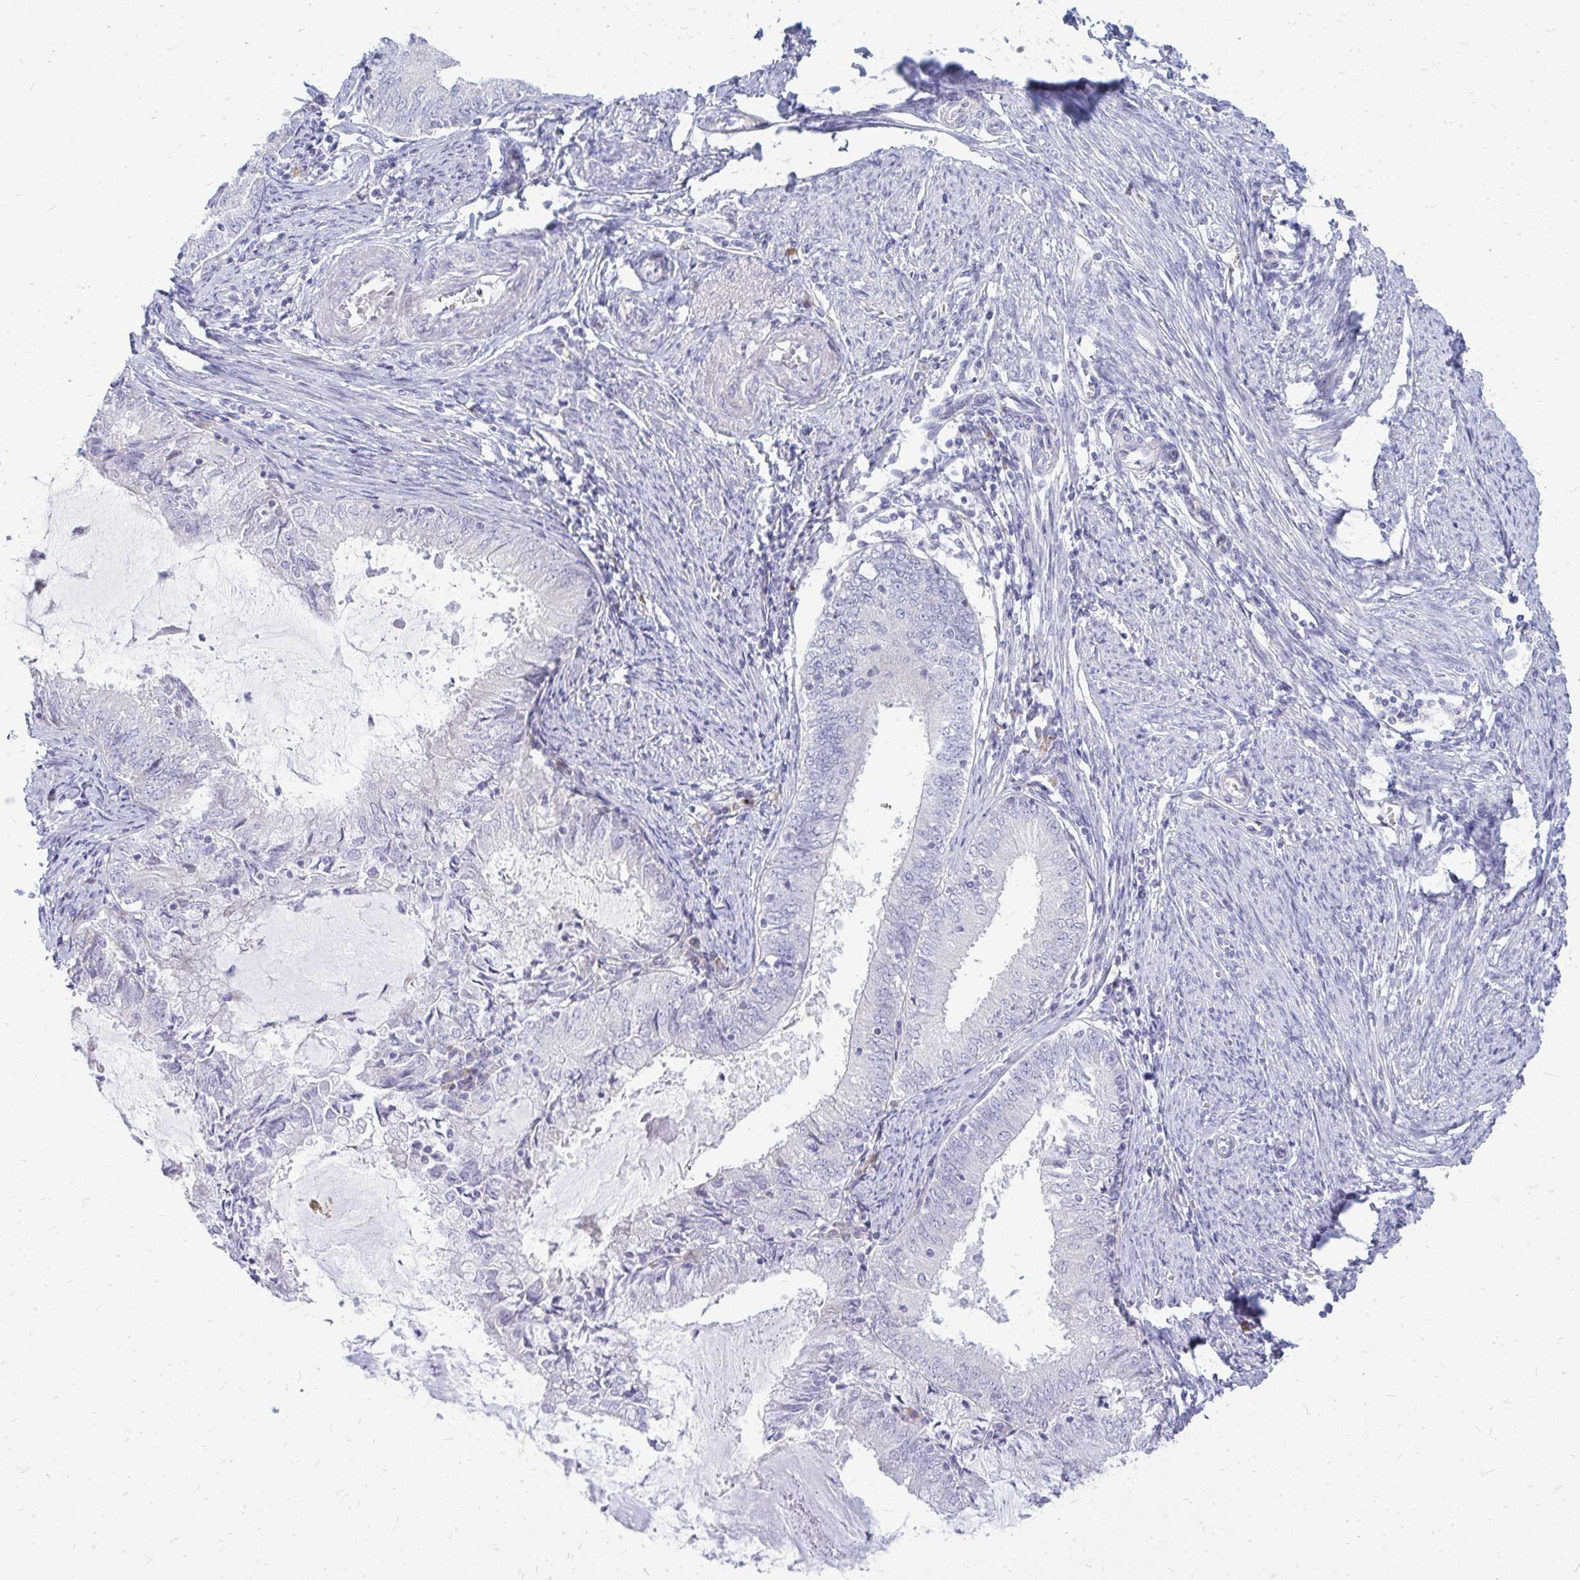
{"staining": {"intensity": "negative", "quantity": "none", "location": "none"}, "tissue": "endometrial cancer", "cell_type": "Tumor cells", "image_type": "cancer", "snomed": [{"axis": "morphology", "description": "Adenocarcinoma, NOS"}, {"axis": "topography", "description": "Endometrium"}], "caption": "A photomicrograph of human endometrial cancer is negative for staining in tumor cells.", "gene": "TSPEAR", "patient": {"sex": "female", "age": 57}}